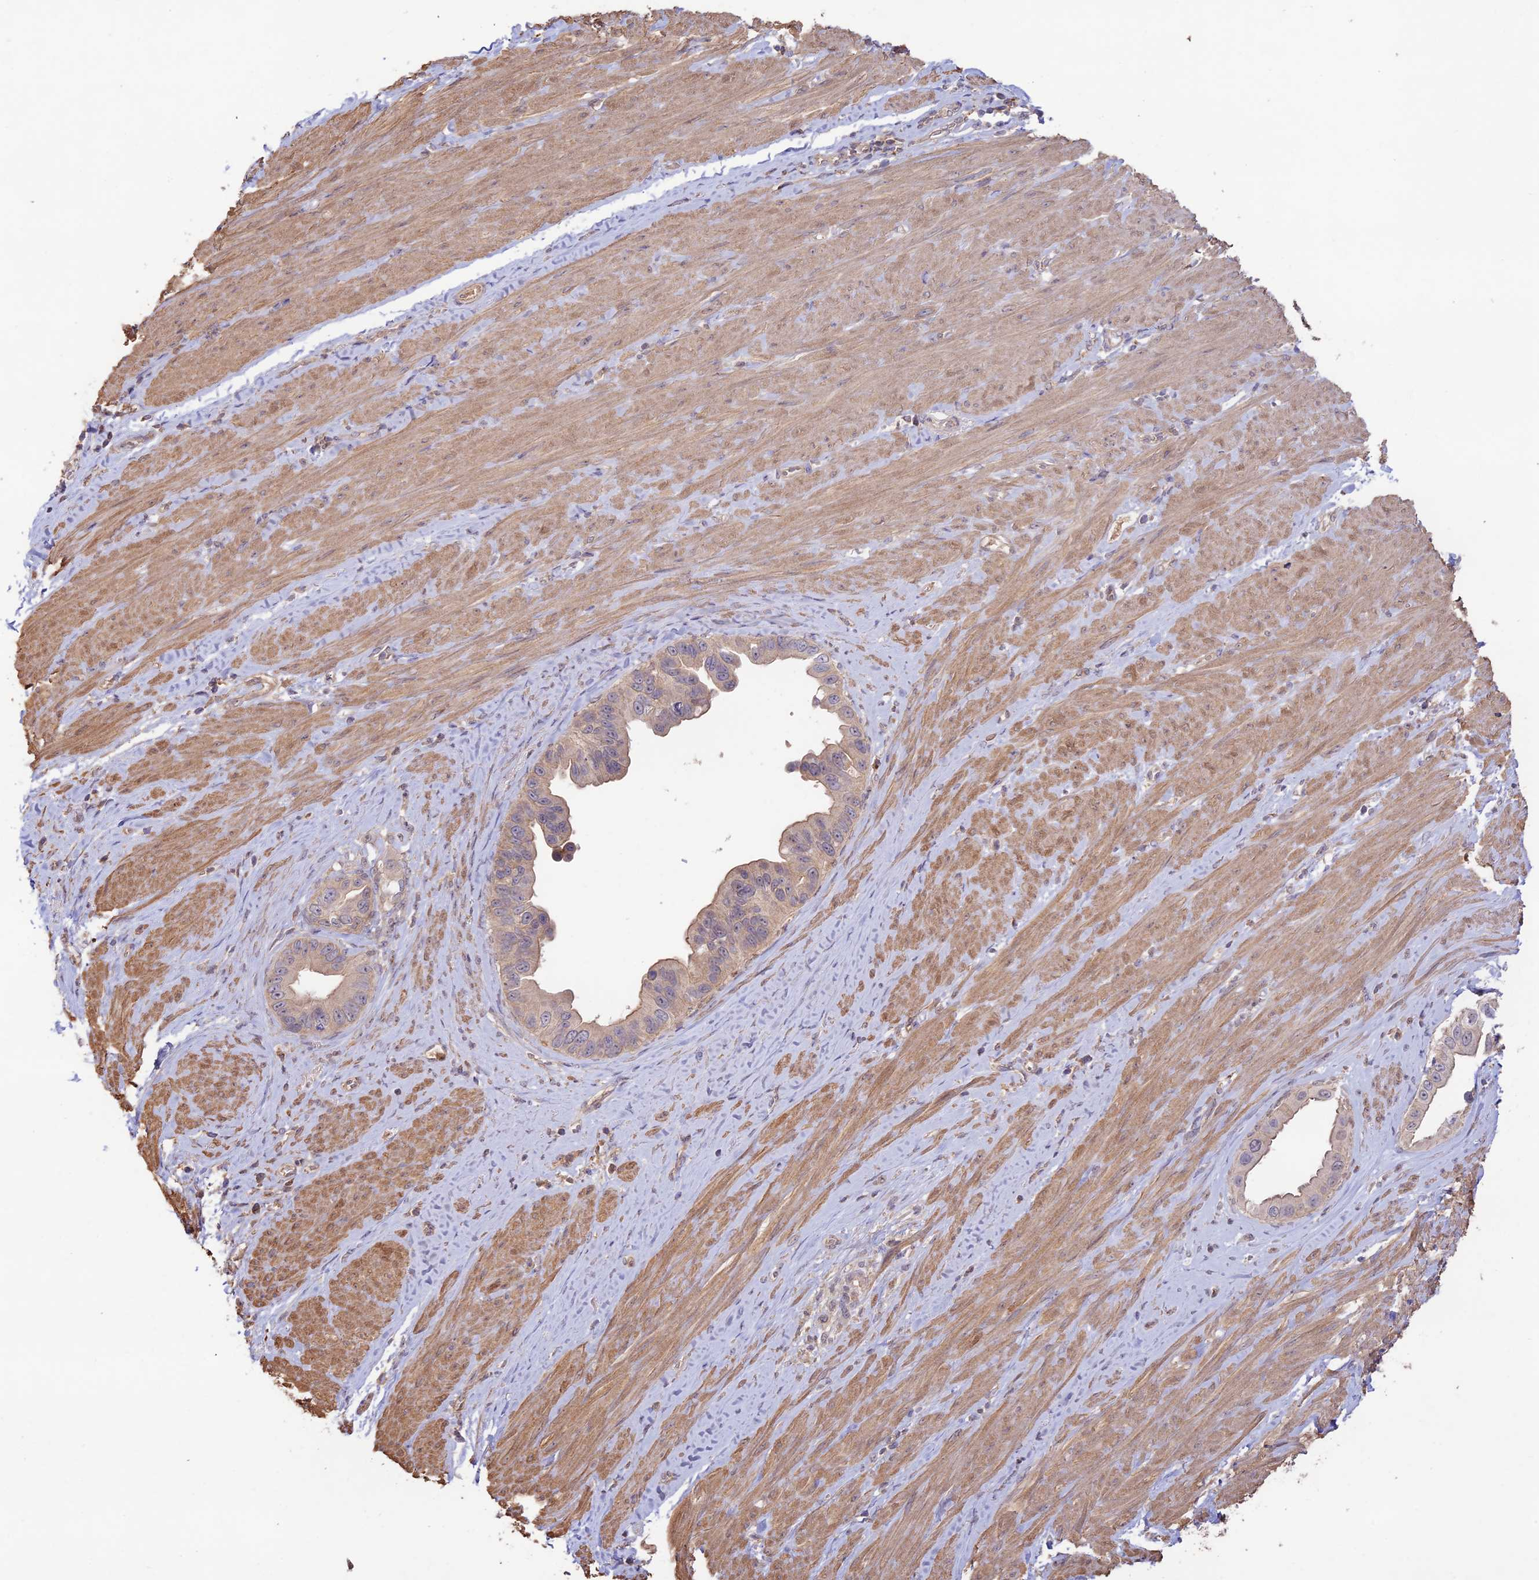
{"staining": {"intensity": "weak", "quantity": ">75%", "location": "cytoplasmic/membranous"}, "tissue": "pancreatic cancer", "cell_type": "Tumor cells", "image_type": "cancer", "snomed": [{"axis": "morphology", "description": "Adenocarcinoma, NOS"}, {"axis": "topography", "description": "Pancreas"}], "caption": "Pancreatic cancer was stained to show a protein in brown. There is low levels of weak cytoplasmic/membranous positivity in approximately >75% of tumor cells.", "gene": "CLCF1", "patient": {"sex": "female", "age": 56}}